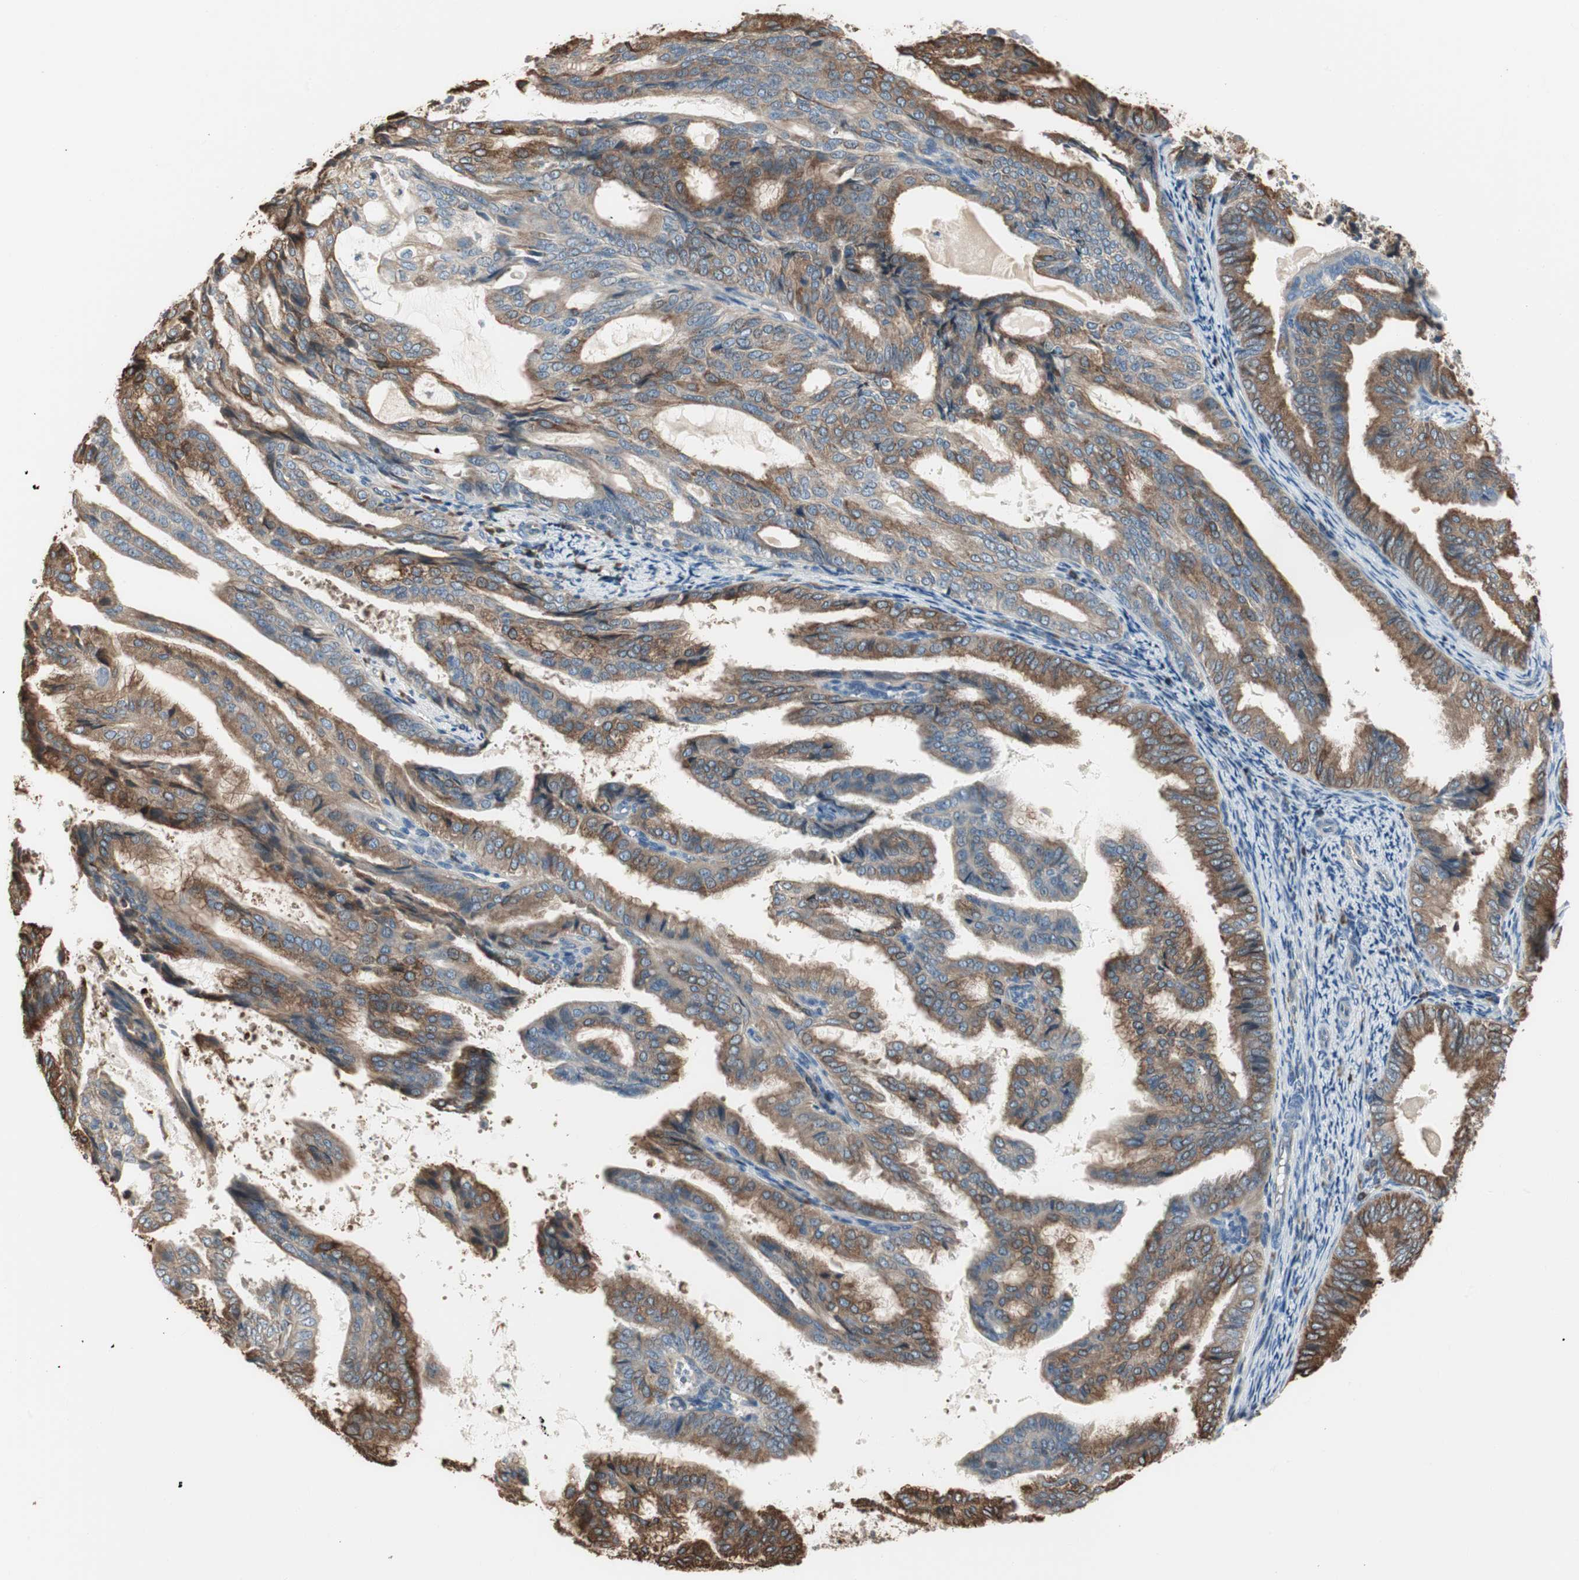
{"staining": {"intensity": "moderate", "quantity": ">75%", "location": "cytoplasmic/membranous"}, "tissue": "endometrial cancer", "cell_type": "Tumor cells", "image_type": "cancer", "snomed": [{"axis": "morphology", "description": "Adenocarcinoma, NOS"}, {"axis": "topography", "description": "Endometrium"}], "caption": "Immunohistochemical staining of adenocarcinoma (endometrial) demonstrates medium levels of moderate cytoplasmic/membranous expression in approximately >75% of tumor cells. (IHC, brightfield microscopy, high magnification).", "gene": "NUCB2", "patient": {"sex": "female", "age": 58}}